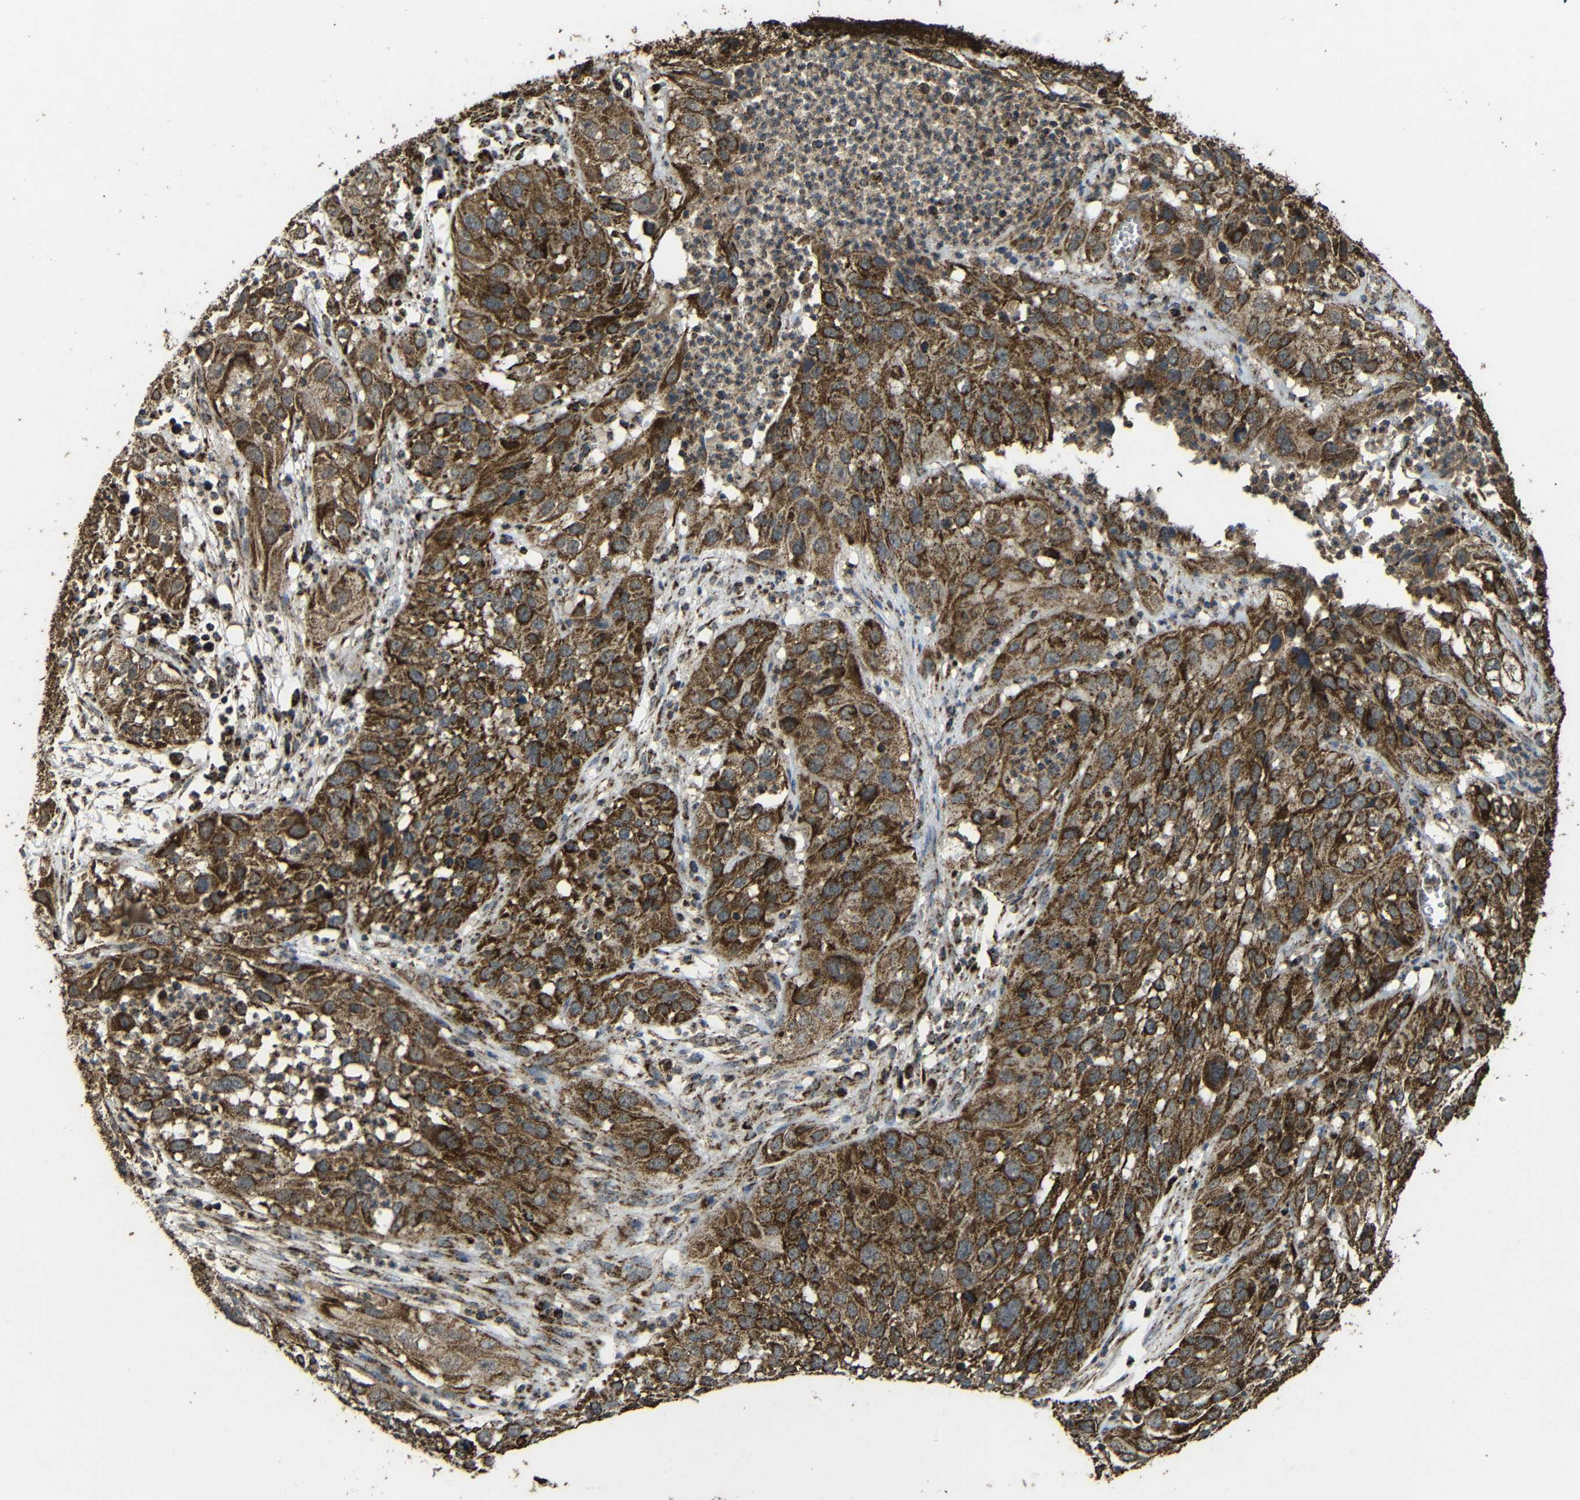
{"staining": {"intensity": "moderate", "quantity": ">75%", "location": "cytoplasmic/membranous"}, "tissue": "cervical cancer", "cell_type": "Tumor cells", "image_type": "cancer", "snomed": [{"axis": "morphology", "description": "Squamous cell carcinoma, NOS"}, {"axis": "topography", "description": "Cervix"}], "caption": "Tumor cells show moderate cytoplasmic/membranous expression in about >75% of cells in squamous cell carcinoma (cervical).", "gene": "ATP5F1A", "patient": {"sex": "female", "age": 32}}